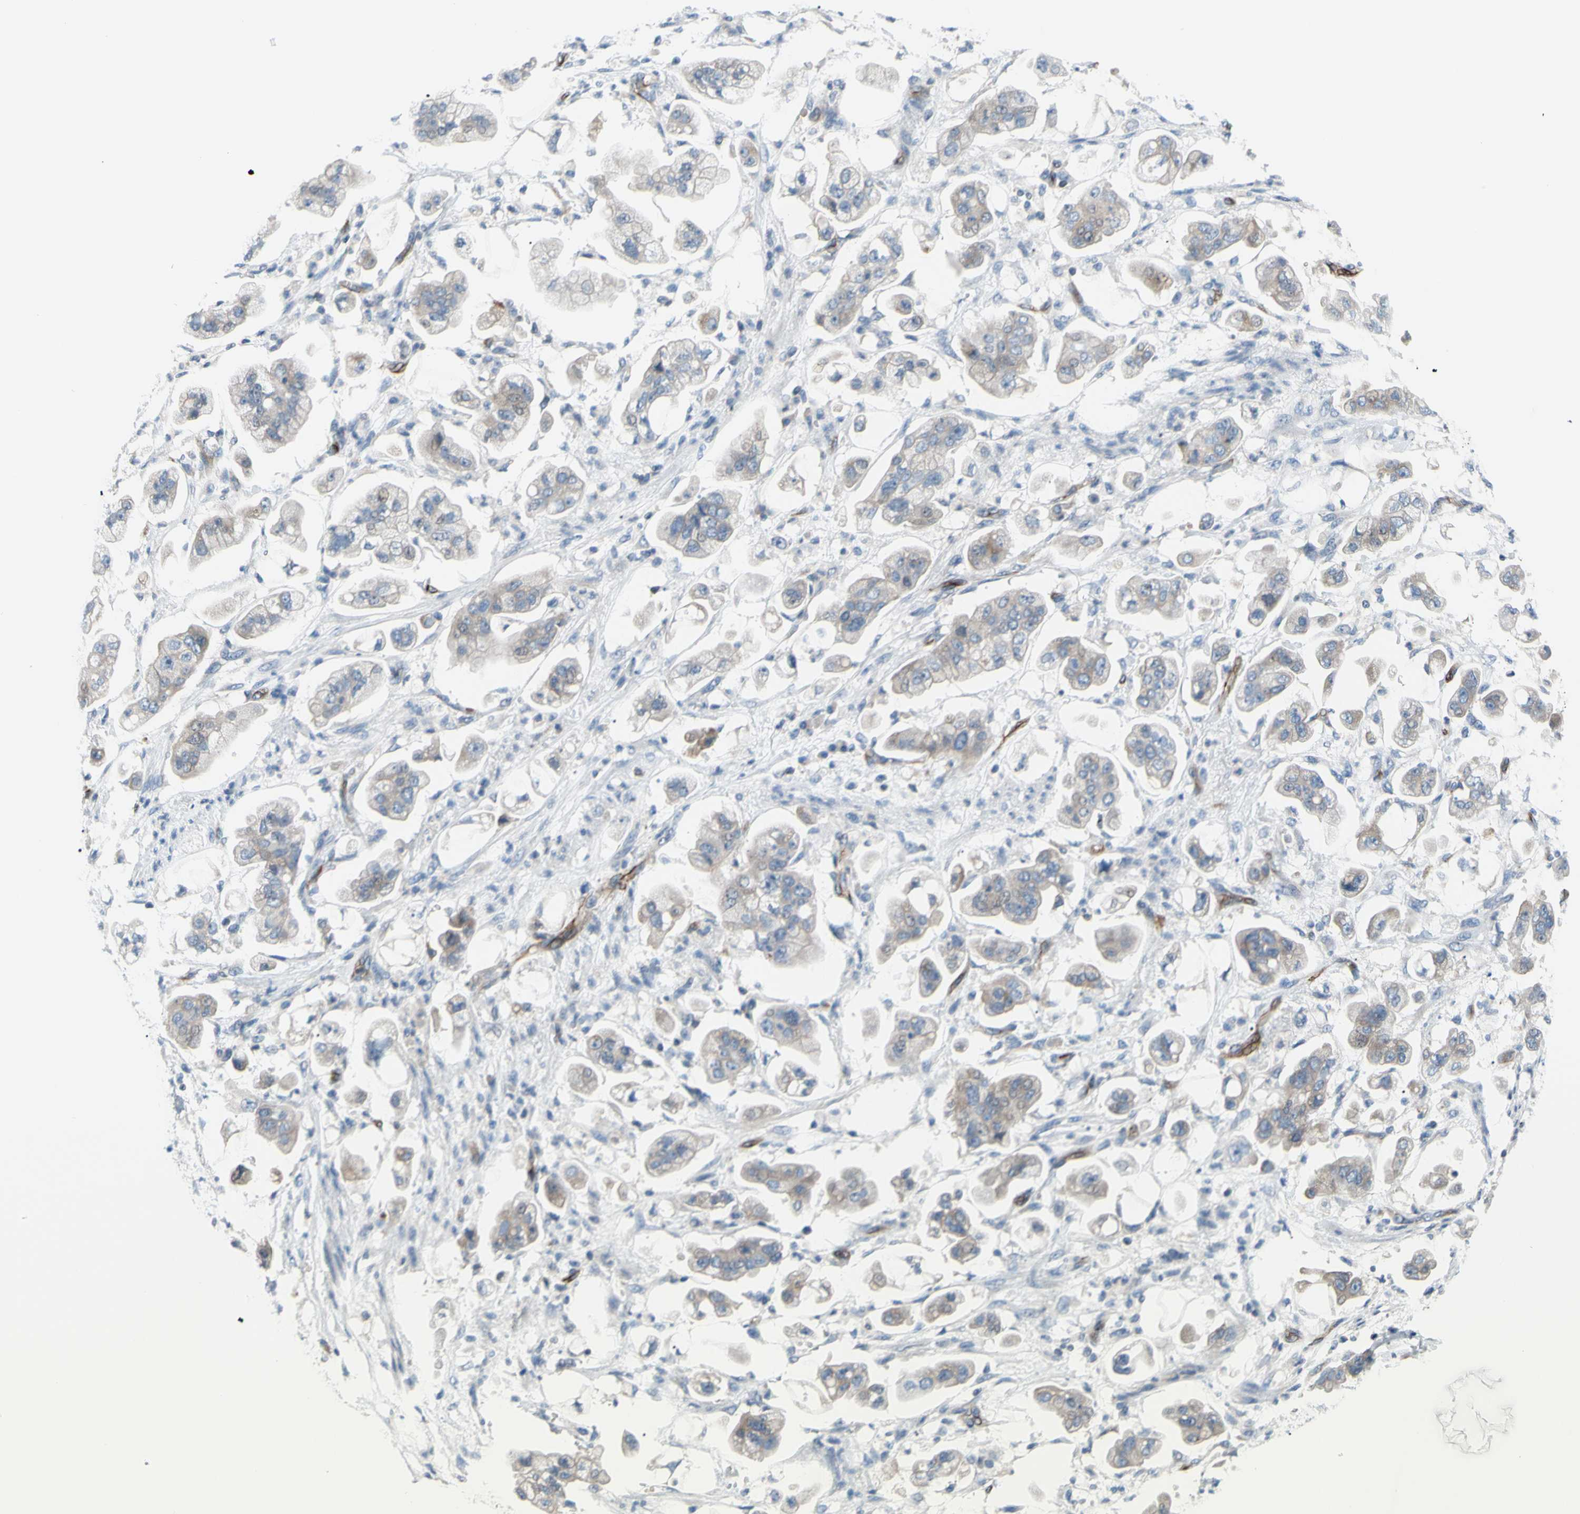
{"staining": {"intensity": "weak", "quantity": "25%-75%", "location": "cytoplasmic/membranous"}, "tissue": "stomach cancer", "cell_type": "Tumor cells", "image_type": "cancer", "snomed": [{"axis": "morphology", "description": "Adenocarcinoma, NOS"}, {"axis": "topography", "description": "Stomach"}], "caption": "The image displays staining of adenocarcinoma (stomach), revealing weak cytoplasmic/membranous protein expression (brown color) within tumor cells. (DAB (3,3'-diaminobenzidine) IHC with brightfield microscopy, high magnification).", "gene": "PRRG2", "patient": {"sex": "male", "age": 62}}